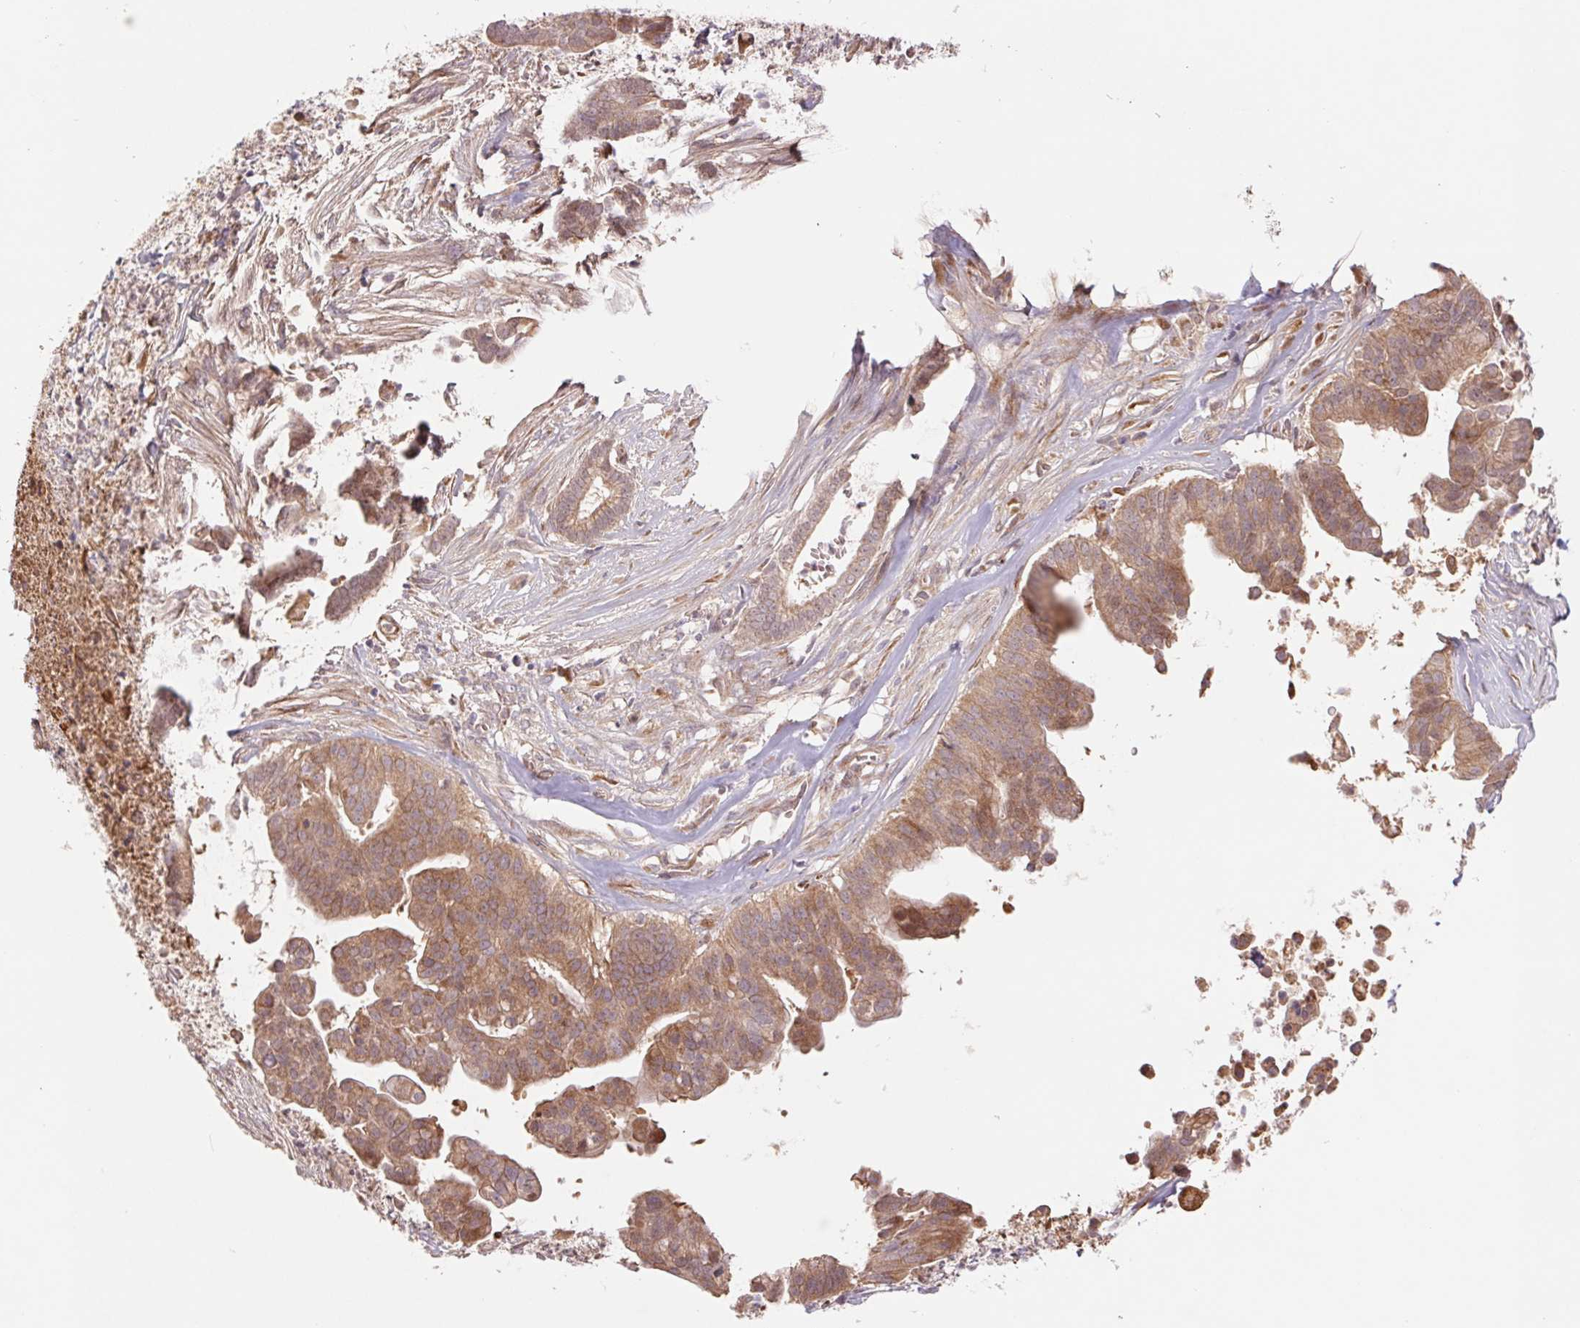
{"staining": {"intensity": "moderate", "quantity": ">75%", "location": "cytoplasmic/membranous"}, "tissue": "pancreatic cancer", "cell_type": "Tumor cells", "image_type": "cancer", "snomed": [{"axis": "morphology", "description": "Adenocarcinoma, NOS"}, {"axis": "topography", "description": "Pancreas"}], "caption": "Immunohistochemical staining of human pancreatic adenocarcinoma demonstrates medium levels of moderate cytoplasmic/membranous protein staining in approximately >75% of tumor cells.", "gene": "RRM1", "patient": {"sex": "male", "age": 61}}